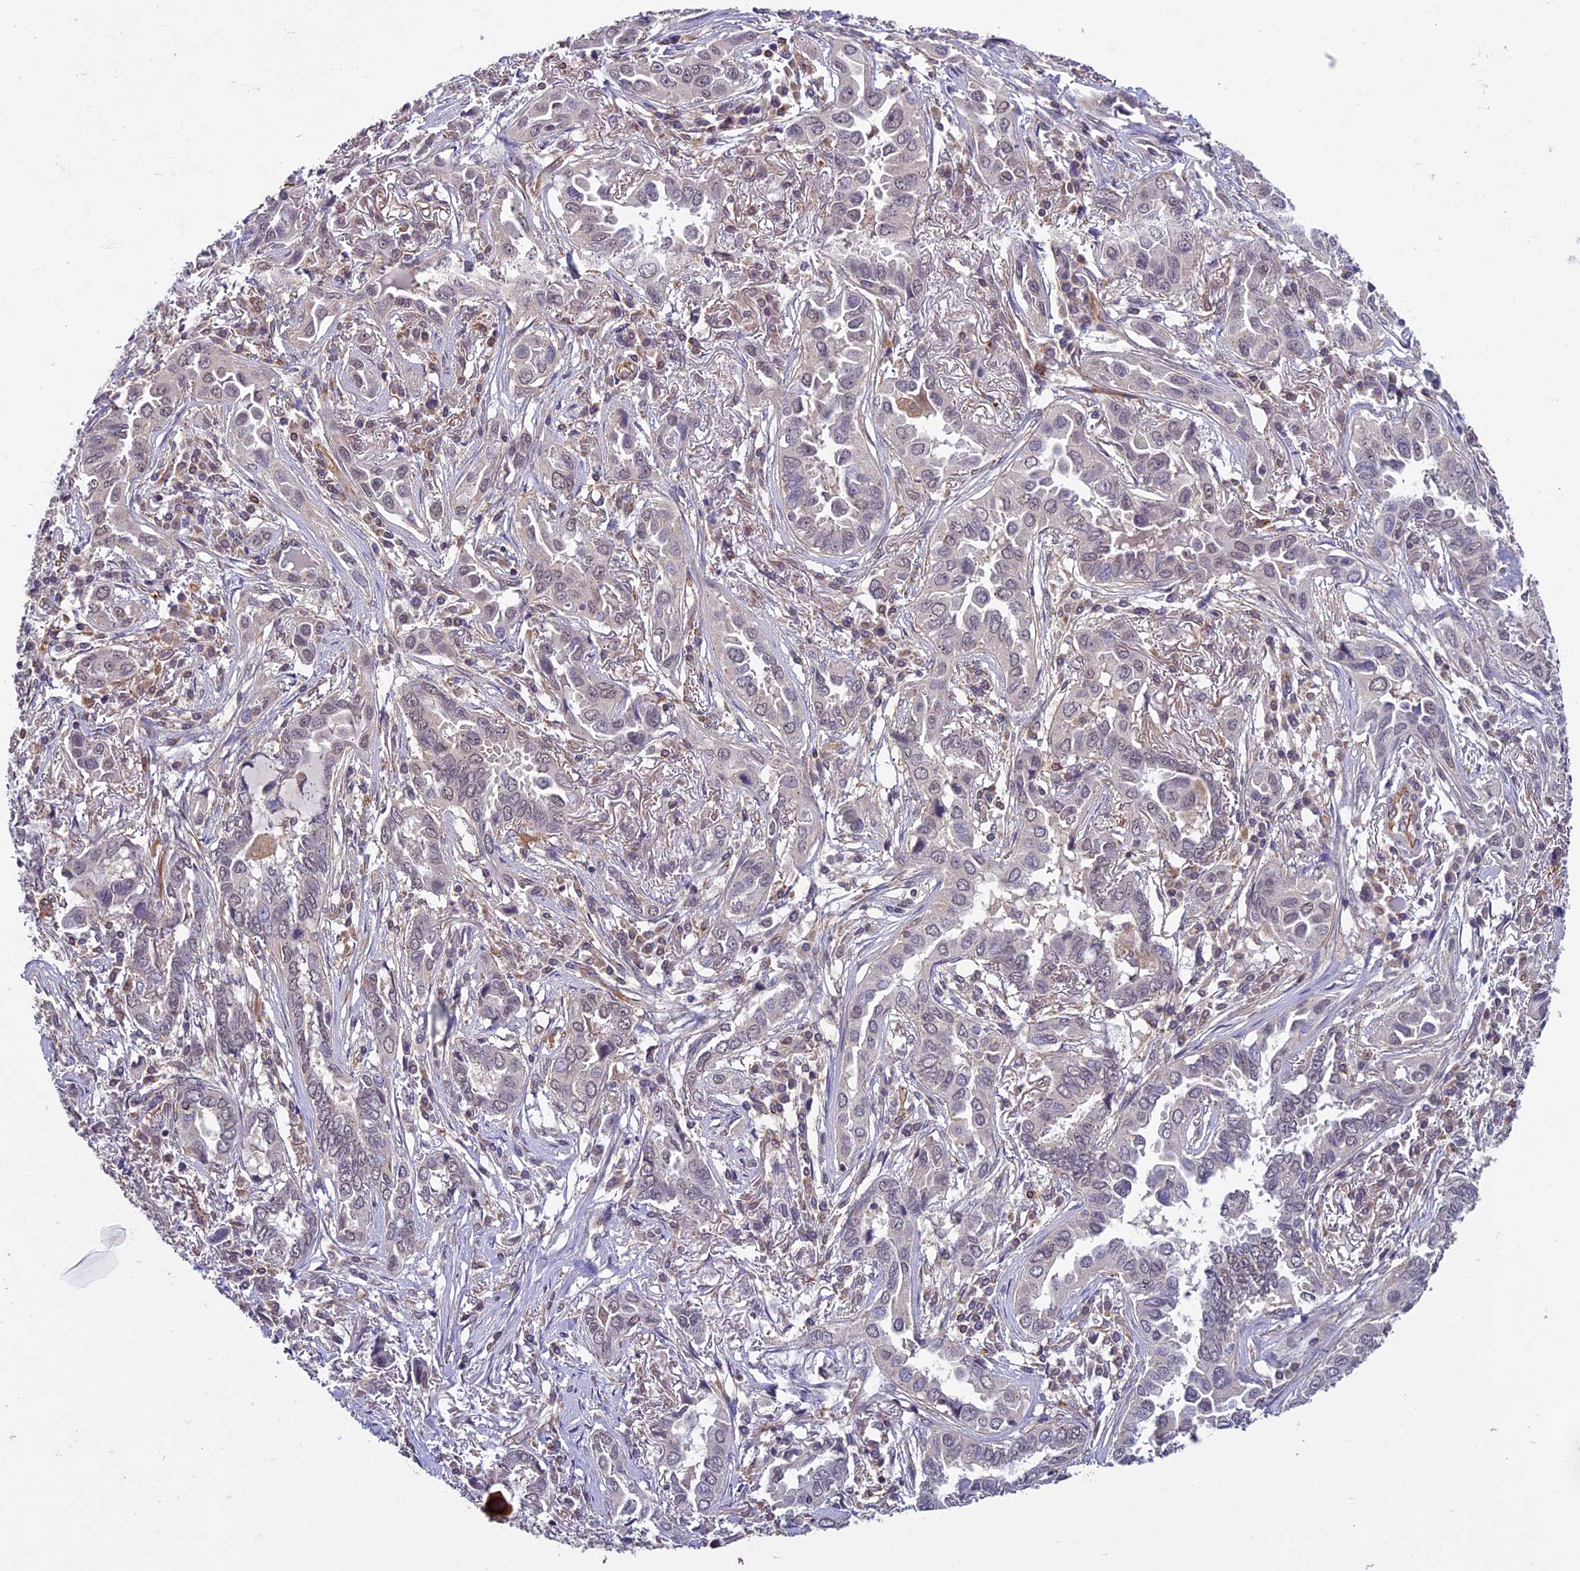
{"staining": {"intensity": "weak", "quantity": "<25%", "location": "nuclear"}, "tissue": "lung cancer", "cell_type": "Tumor cells", "image_type": "cancer", "snomed": [{"axis": "morphology", "description": "Adenocarcinoma, NOS"}, {"axis": "topography", "description": "Lung"}], "caption": "Tumor cells are negative for brown protein staining in lung cancer (adenocarcinoma).", "gene": "C3orf70", "patient": {"sex": "female", "age": 76}}